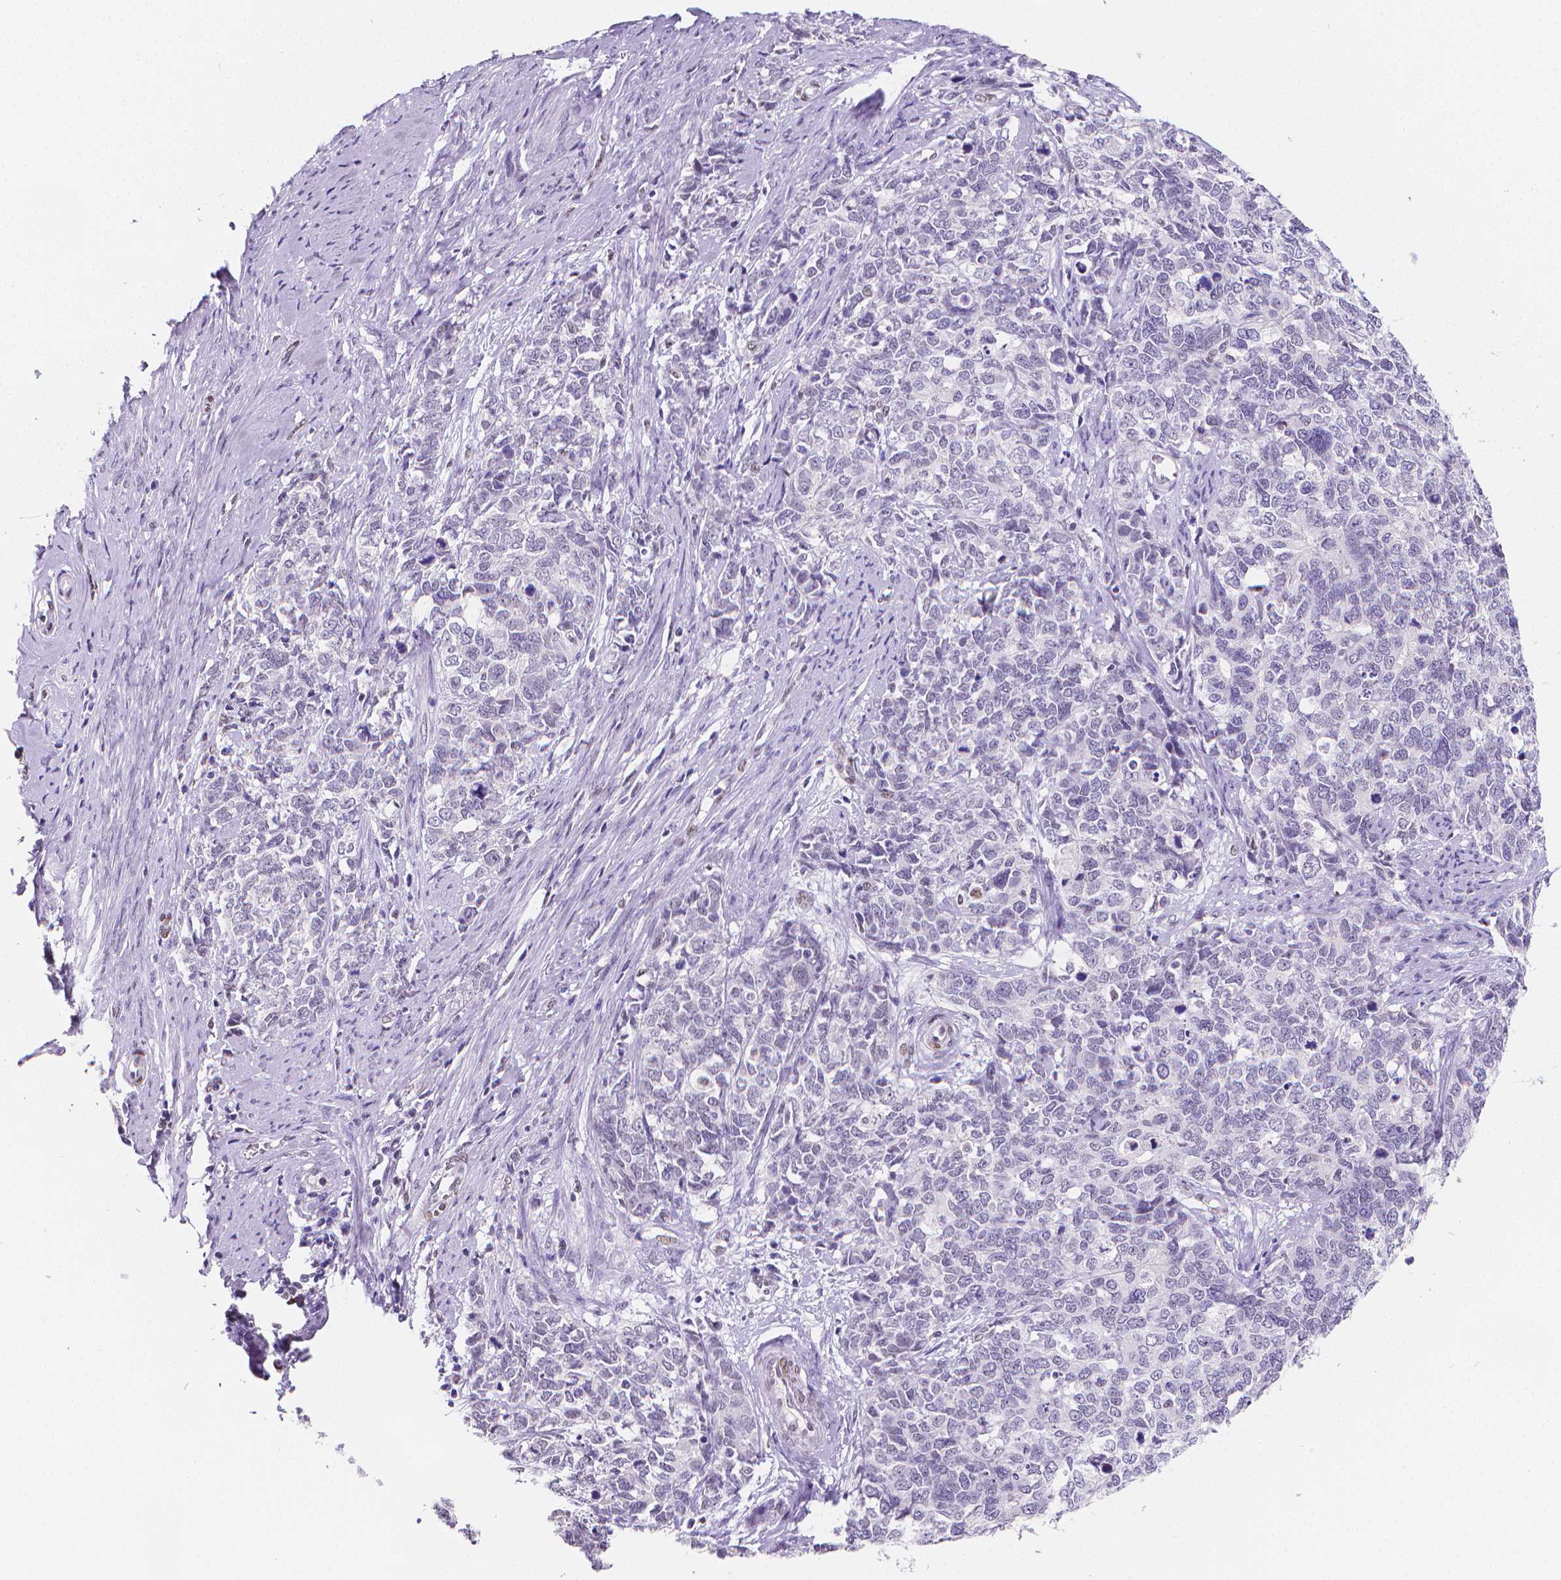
{"staining": {"intensity": "negative", "quantity": "none", "location": "none"}, "tissue": "cervical cancer", "cell_type": "Tumor cells", "image_type": "cancer", "snomed": [{"axis": "morphology", "description": "Squamous cell carcinoma, NOS"}, {"axis": "topography", "description": "Cervix"}], "caption": "This image is of cervical cancer (squamous cell carcinoma) stained with immunohistochemistry to label a protein in brown with the nuclei are counter-stained blue. There is no staining in tumor cells.", "gene": "MEF2C", "patient": {"sex": "female", "age": 63}}